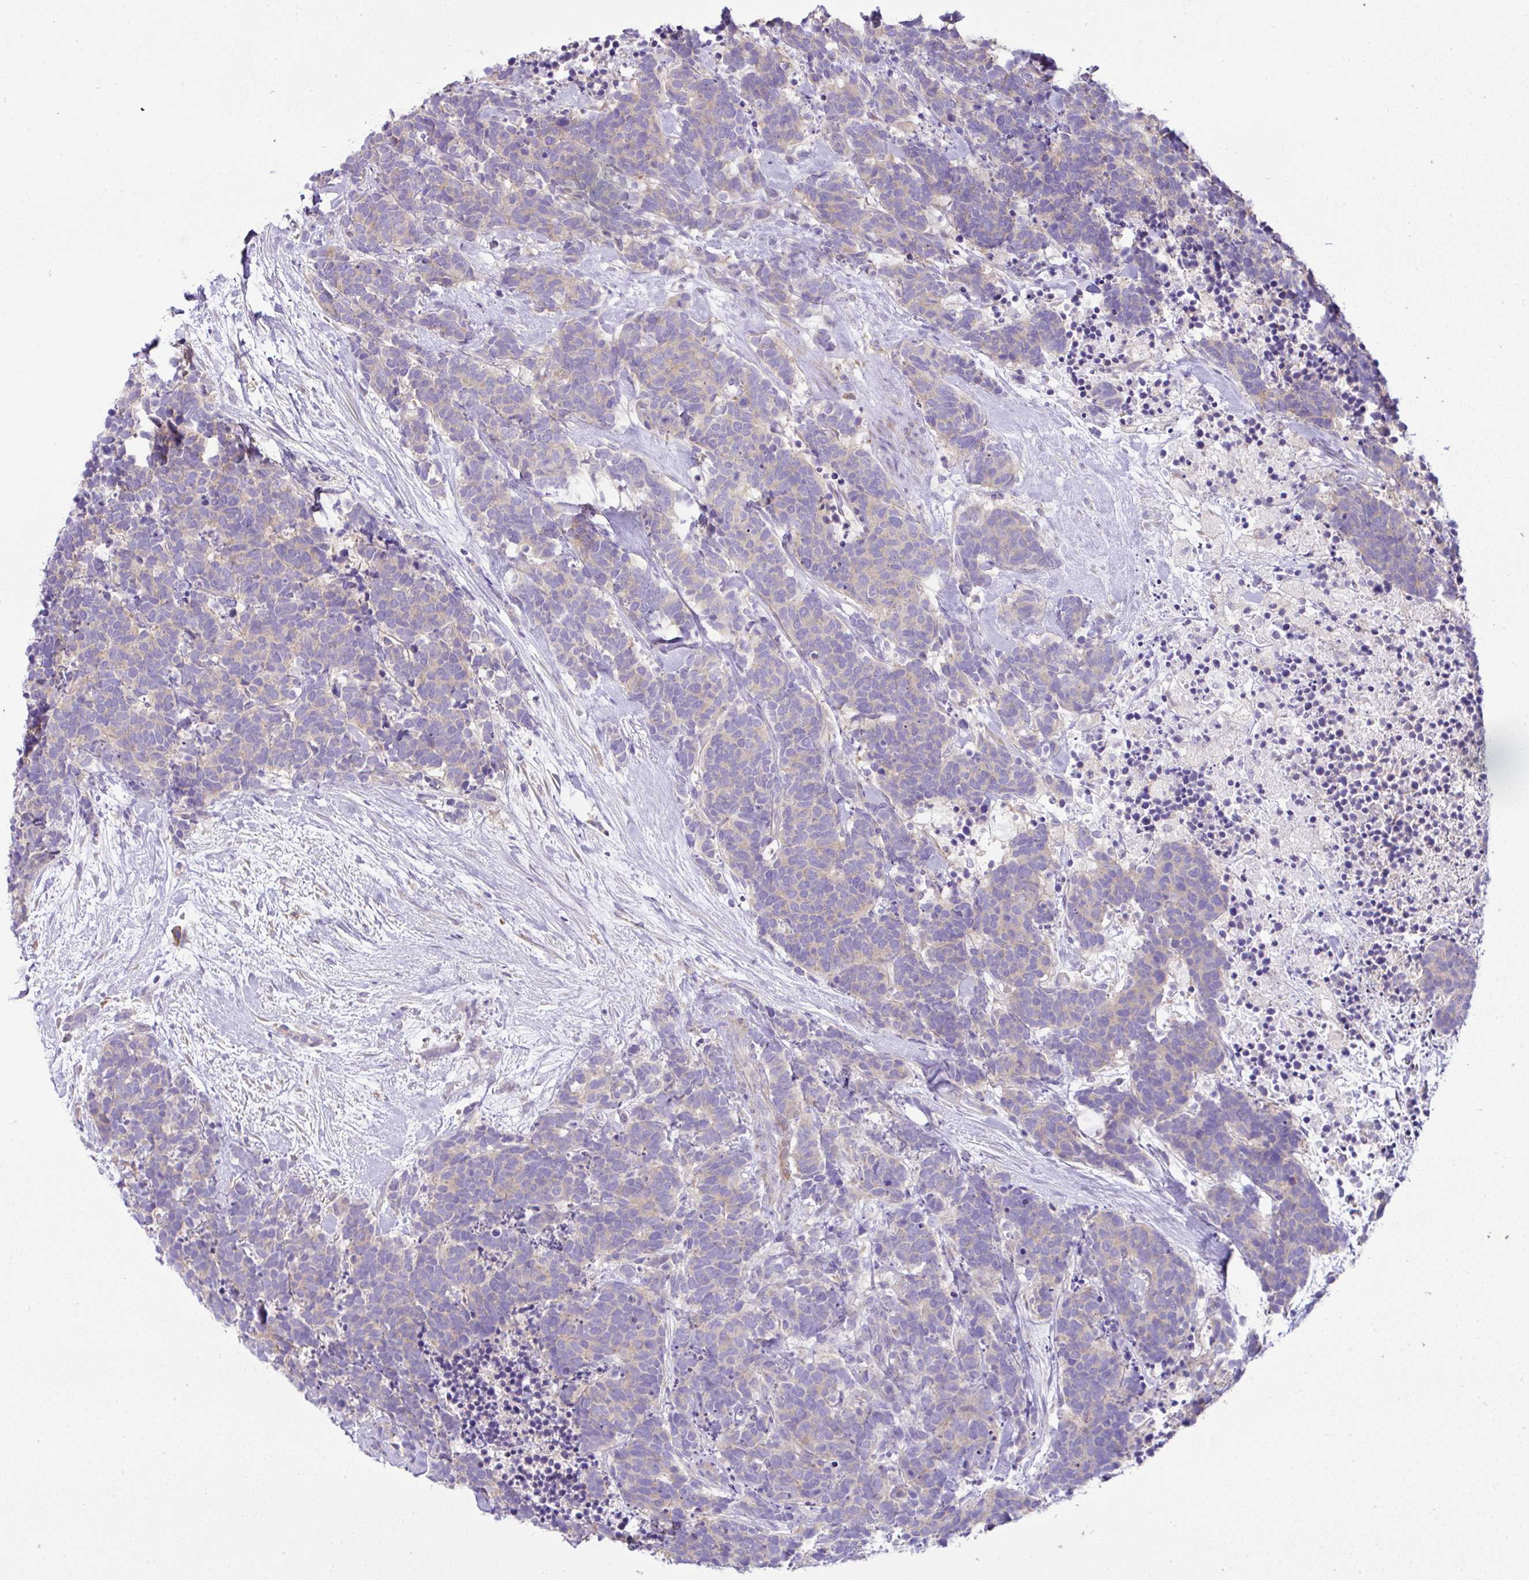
{"staining": {"intensity": "weak", "quantity": "<25%", "location": "cytoplasmic/membranous"}, "tissue": "carcinoid", "cell_type": "Tumor cells", "image_type": "cancer", "snomed": [{"axis": "morphology", "description": "Carcinoma, NOS"}, {"axis": "morphology", "description": "Carcinoid, malignant, NOS"}, {"axis": "topography", "description": "Prostate"}], "caption": "Tumor cells show no significant staining in carcinoma.", "gene": "OR4P4", "patient": {"sex": "male", "age": 57}}